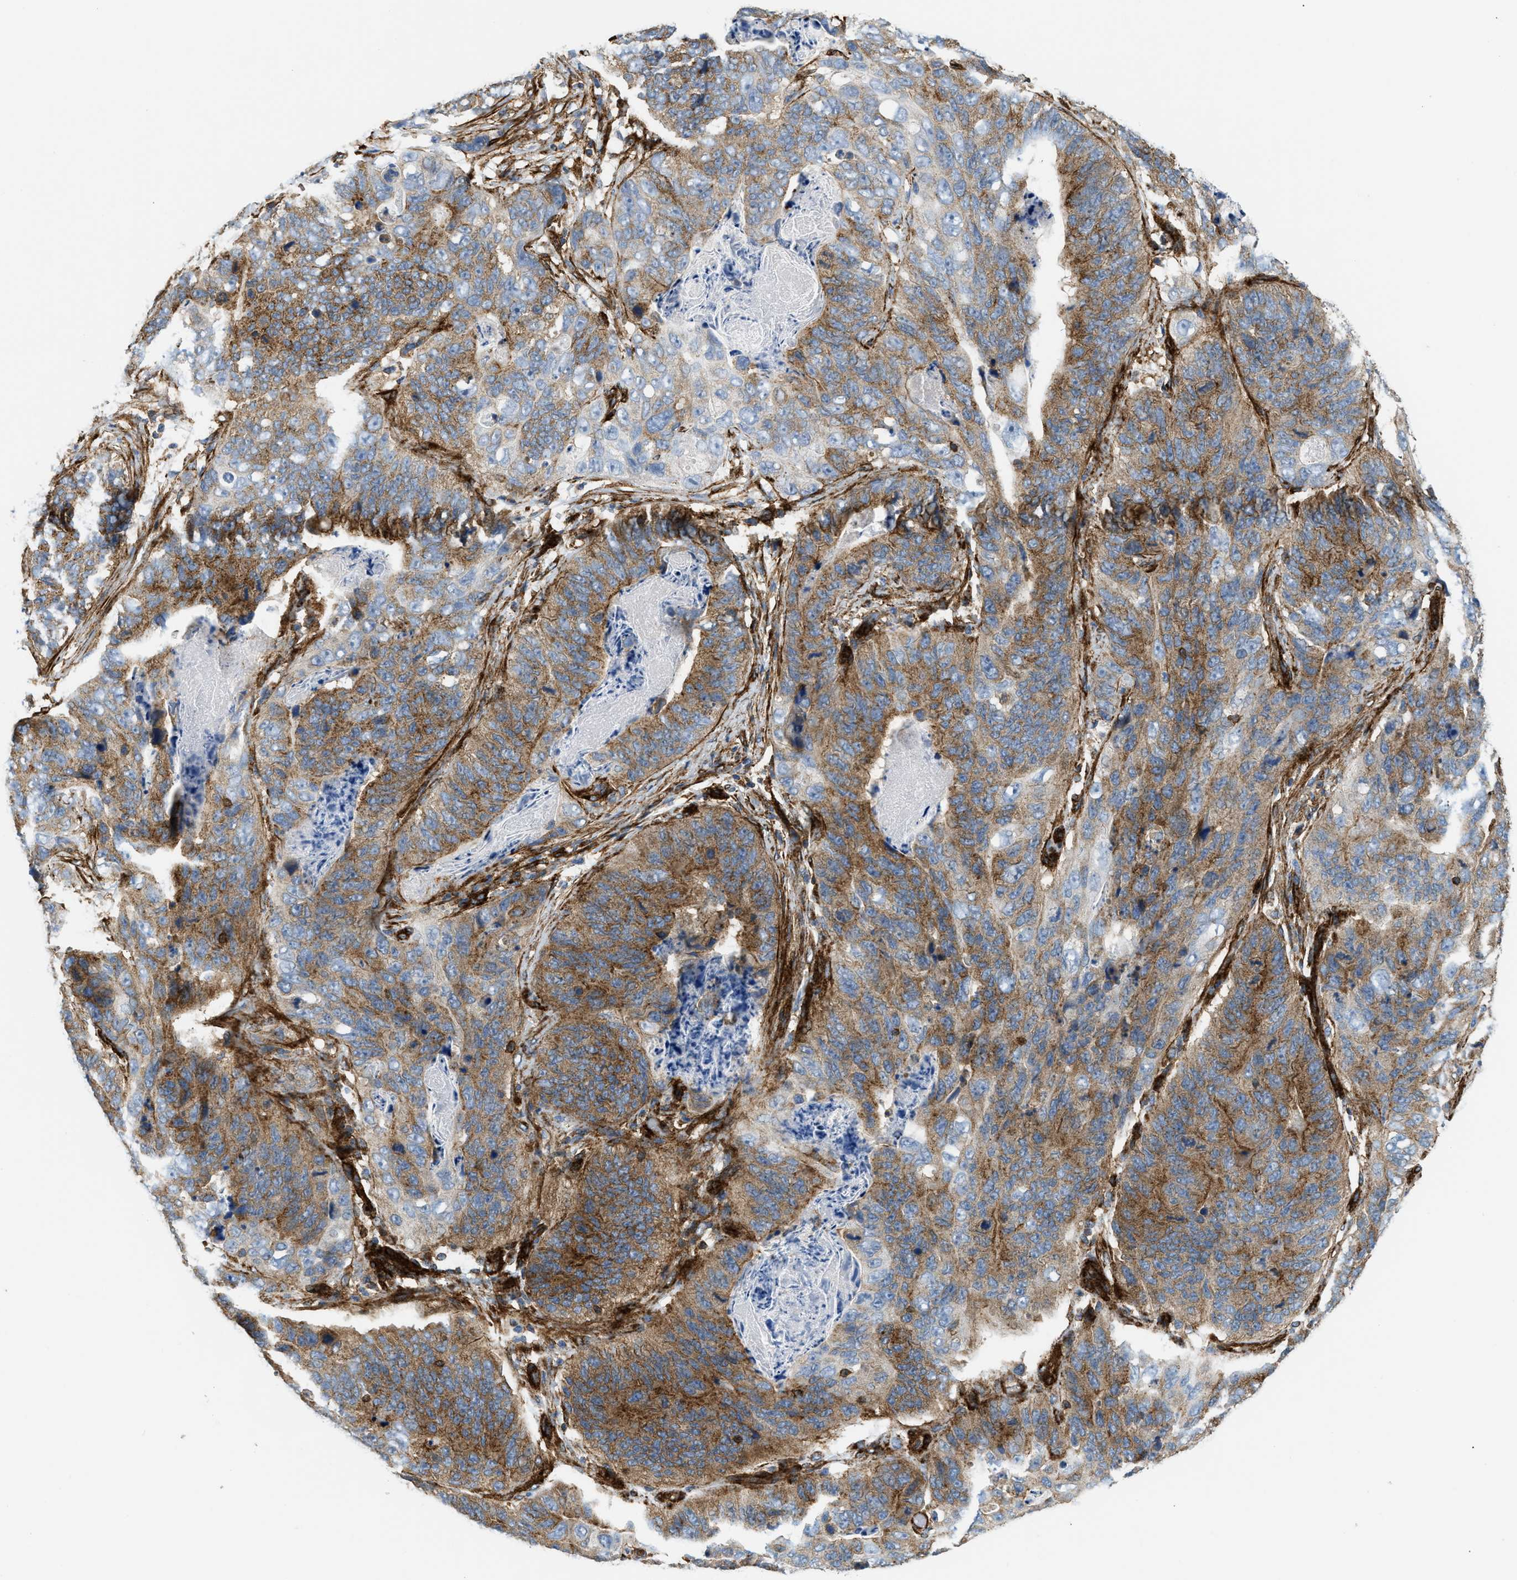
{"staining": {"intensity": "moderate", "quantity": "25%-75%", "location": "cytoplasmic/membranous"}, "tissue": "stomach cancer", "cell_type": "Tumor cells", "image_type": "cancer", "snomed": [{"axis": "morphology", "description": "Adenocarcinoma, NOS"}, {"axis": "topography", "description": "Stomach"}], "caption": "This is a micrograph of immunohistochemistry (IHC) staining of stomach cancer, which shows moderate staining in the cytoplasmic/membranous of tumor cells.", "gene": "HIP1", "patient": {"sex": "female", "age": 89}}